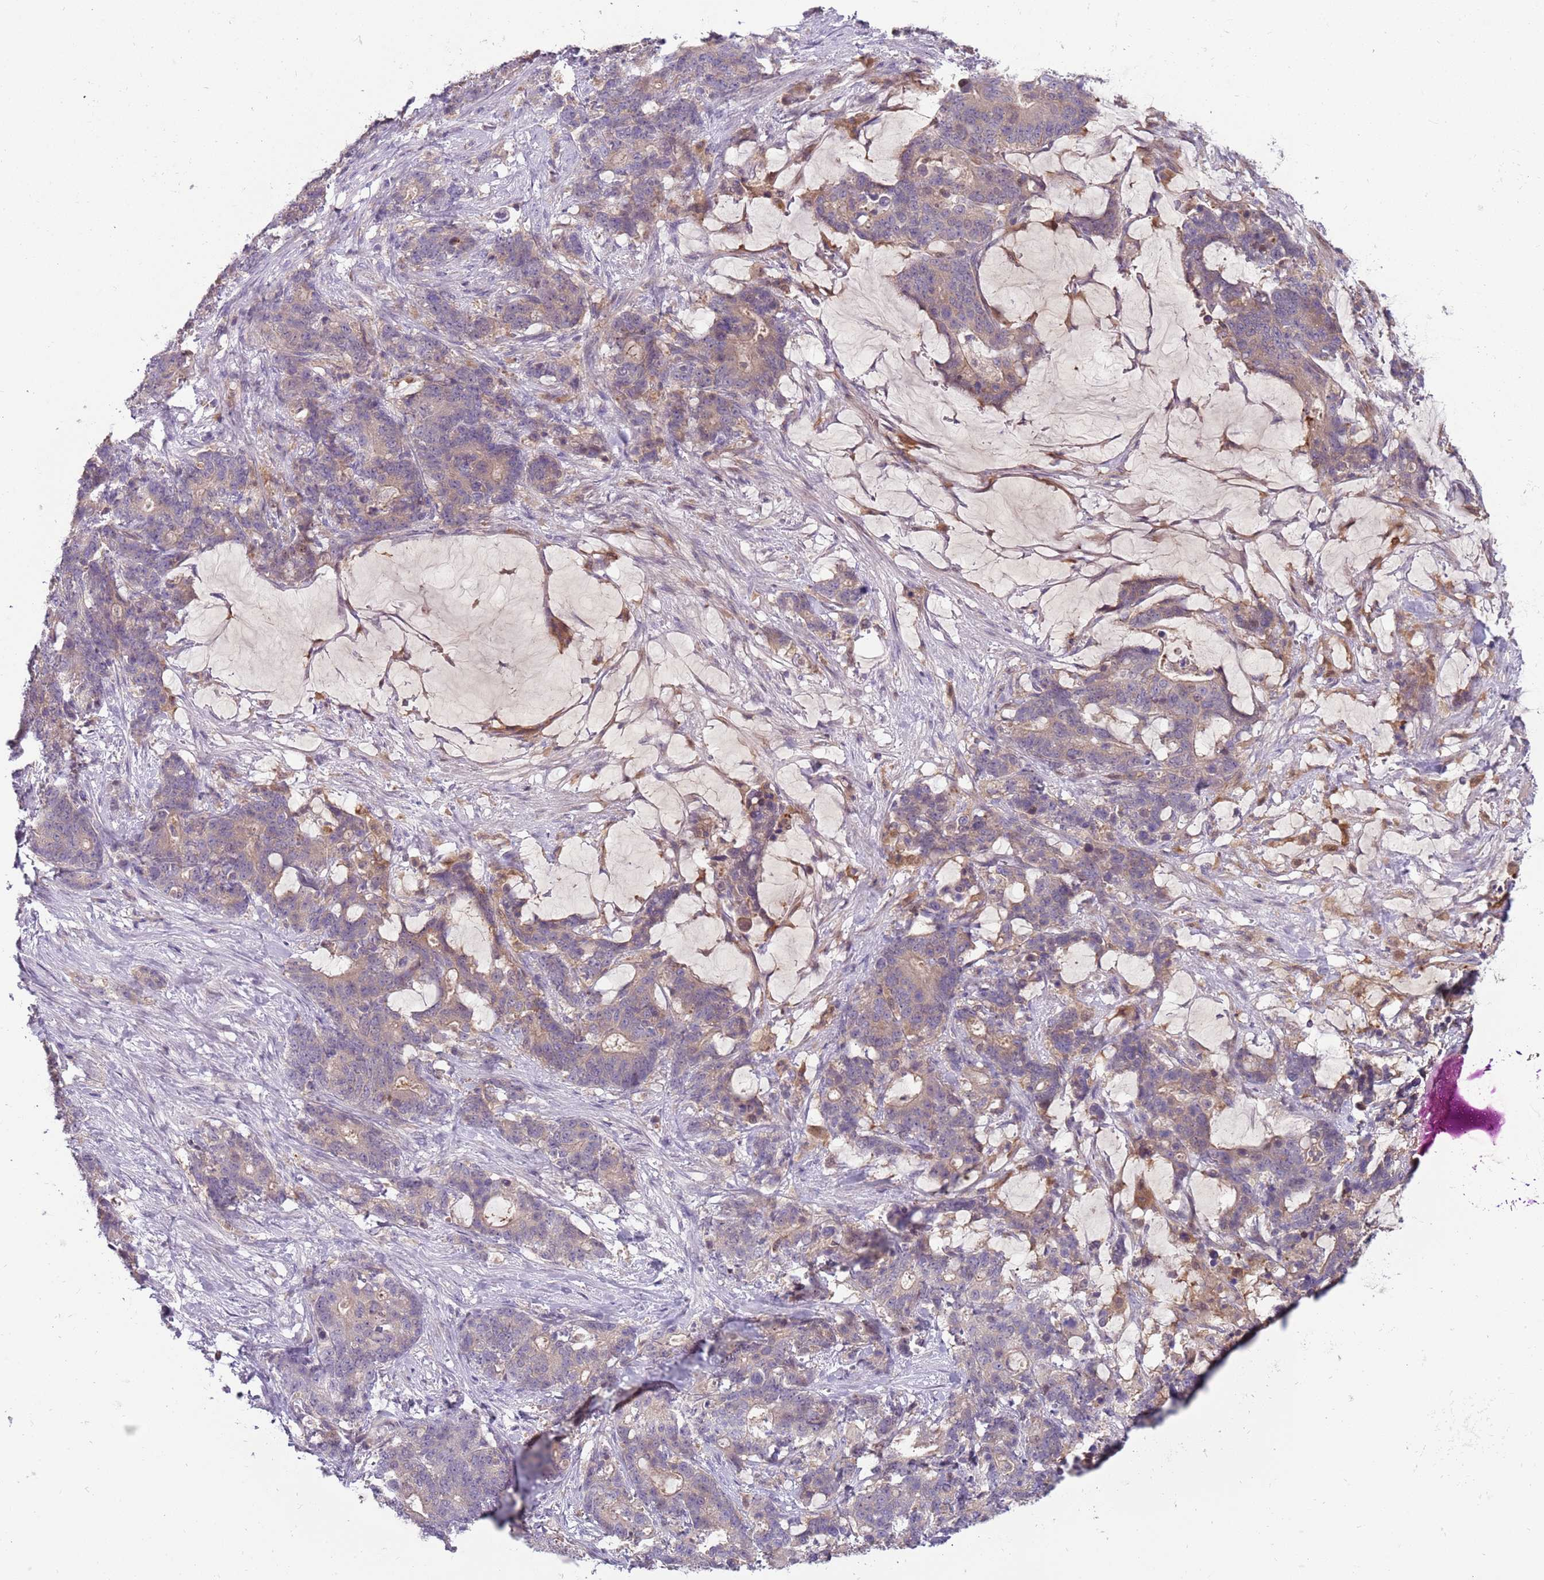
{"staining": {"intensity": "weak", "quantity": "25%-75%", "location": "cytoplasmic/membranous"}, "tissue": "stomach cancer", "cell_type": "Tumor cells", "image_type": "cancer", "snomed": [{"axis": "morphology", "description": "Normal tissue, NOS"}, {"axis": "morphology", "description": "Adenocarcinoma, NOS"}, {"axis": "topography", "description": "Stomach"}], "caption": "Human stomach cancer stained with a protein marker shows weak staining in tumor cells.", "gene": "ARHGAP5", "patient": {"sex": "female", "age": 64}}